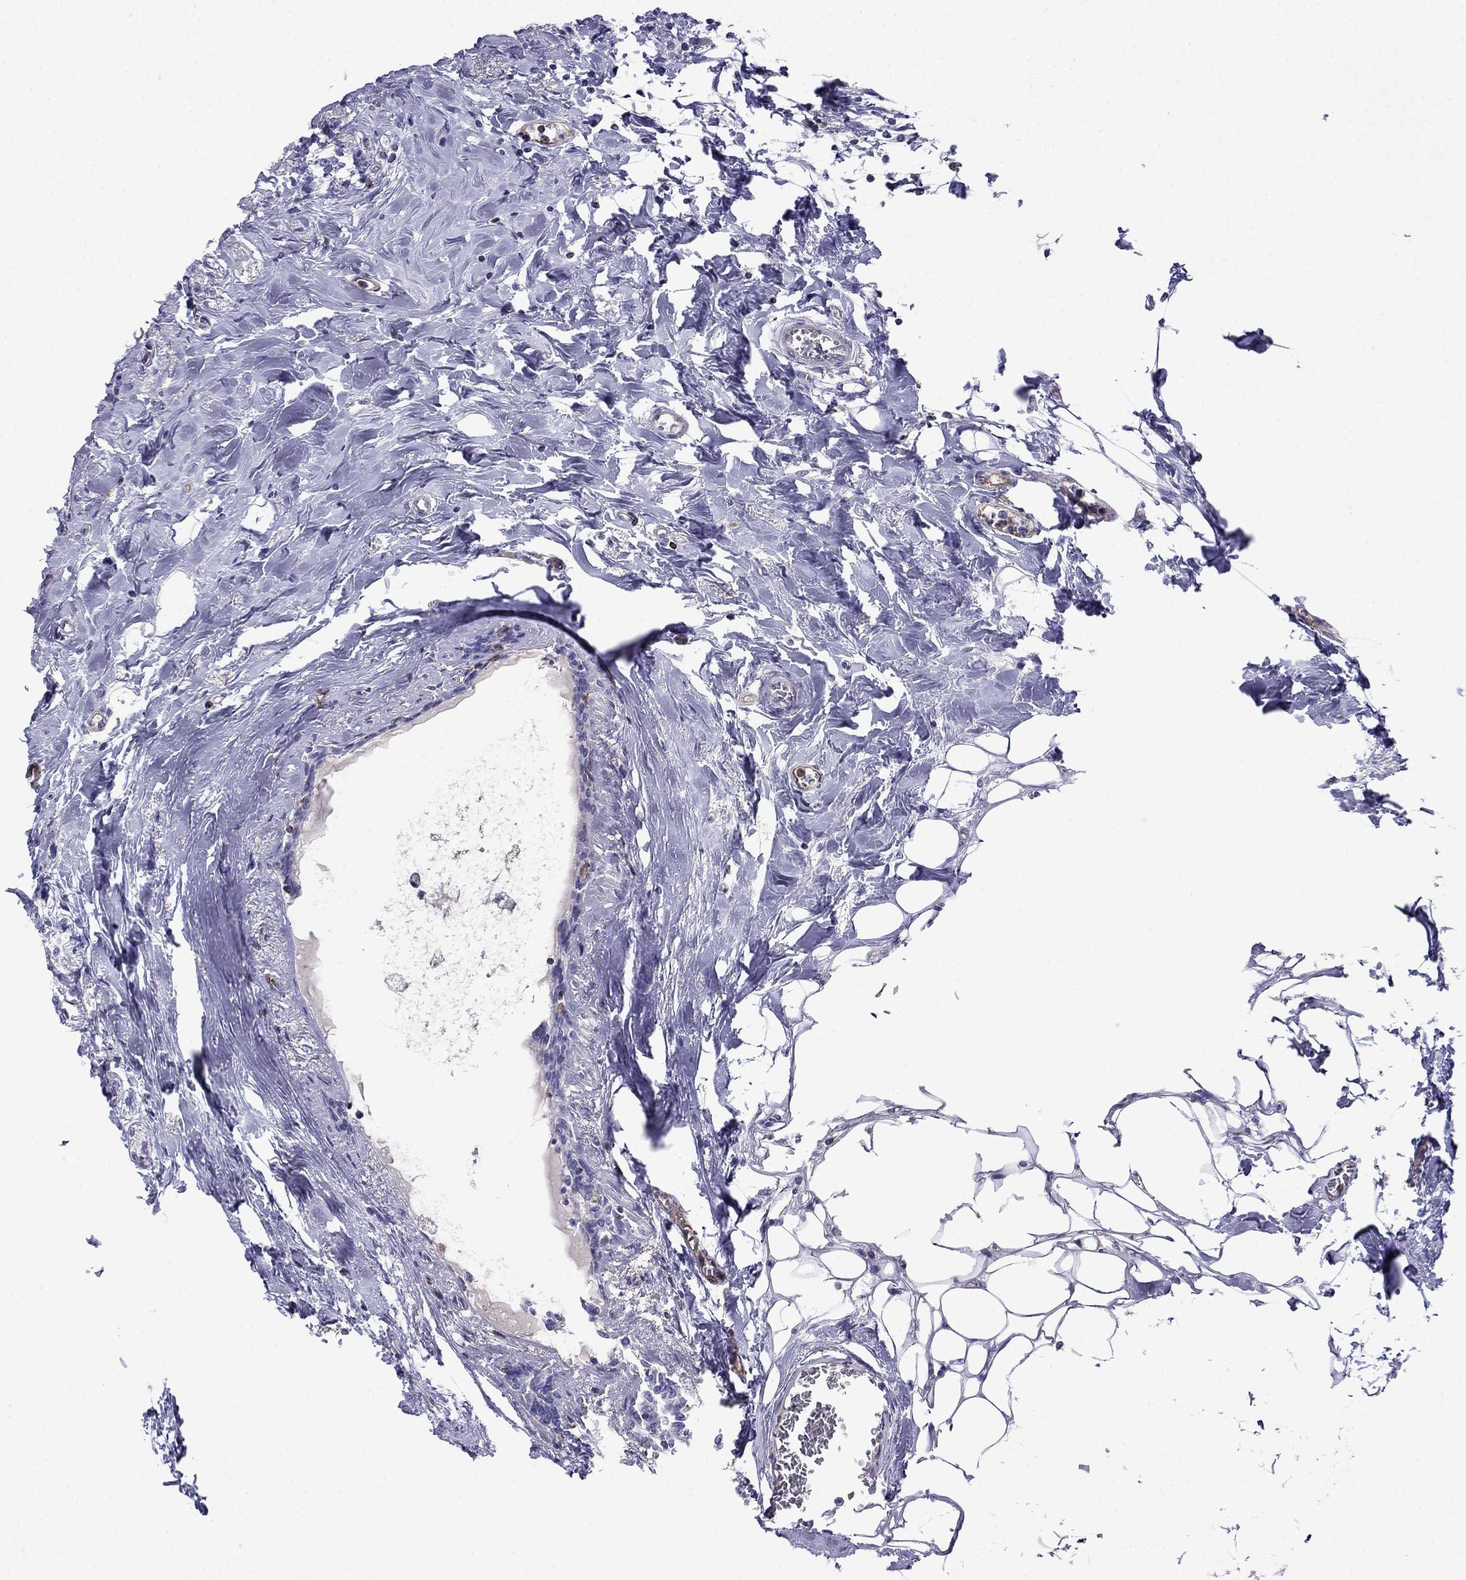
{"staining": {"intensity": "negative", "quantity": "none", "location": "none"}, "tissue": "breast cancer", "cell_type": "Tumor cells", "image_type": "cancer", "snomed": [{"axis": "morphology", "description": "Duct carcinoma"}, {"axis": "topography", "description": "Breast"}], "caption": "Invasive ductal carcinoma (breast) stained for a protein using immunohistochemistry exhibits no expression tumor cells.", "gene": "GNAL", "patient": {"sex": "female", "age": 83}}